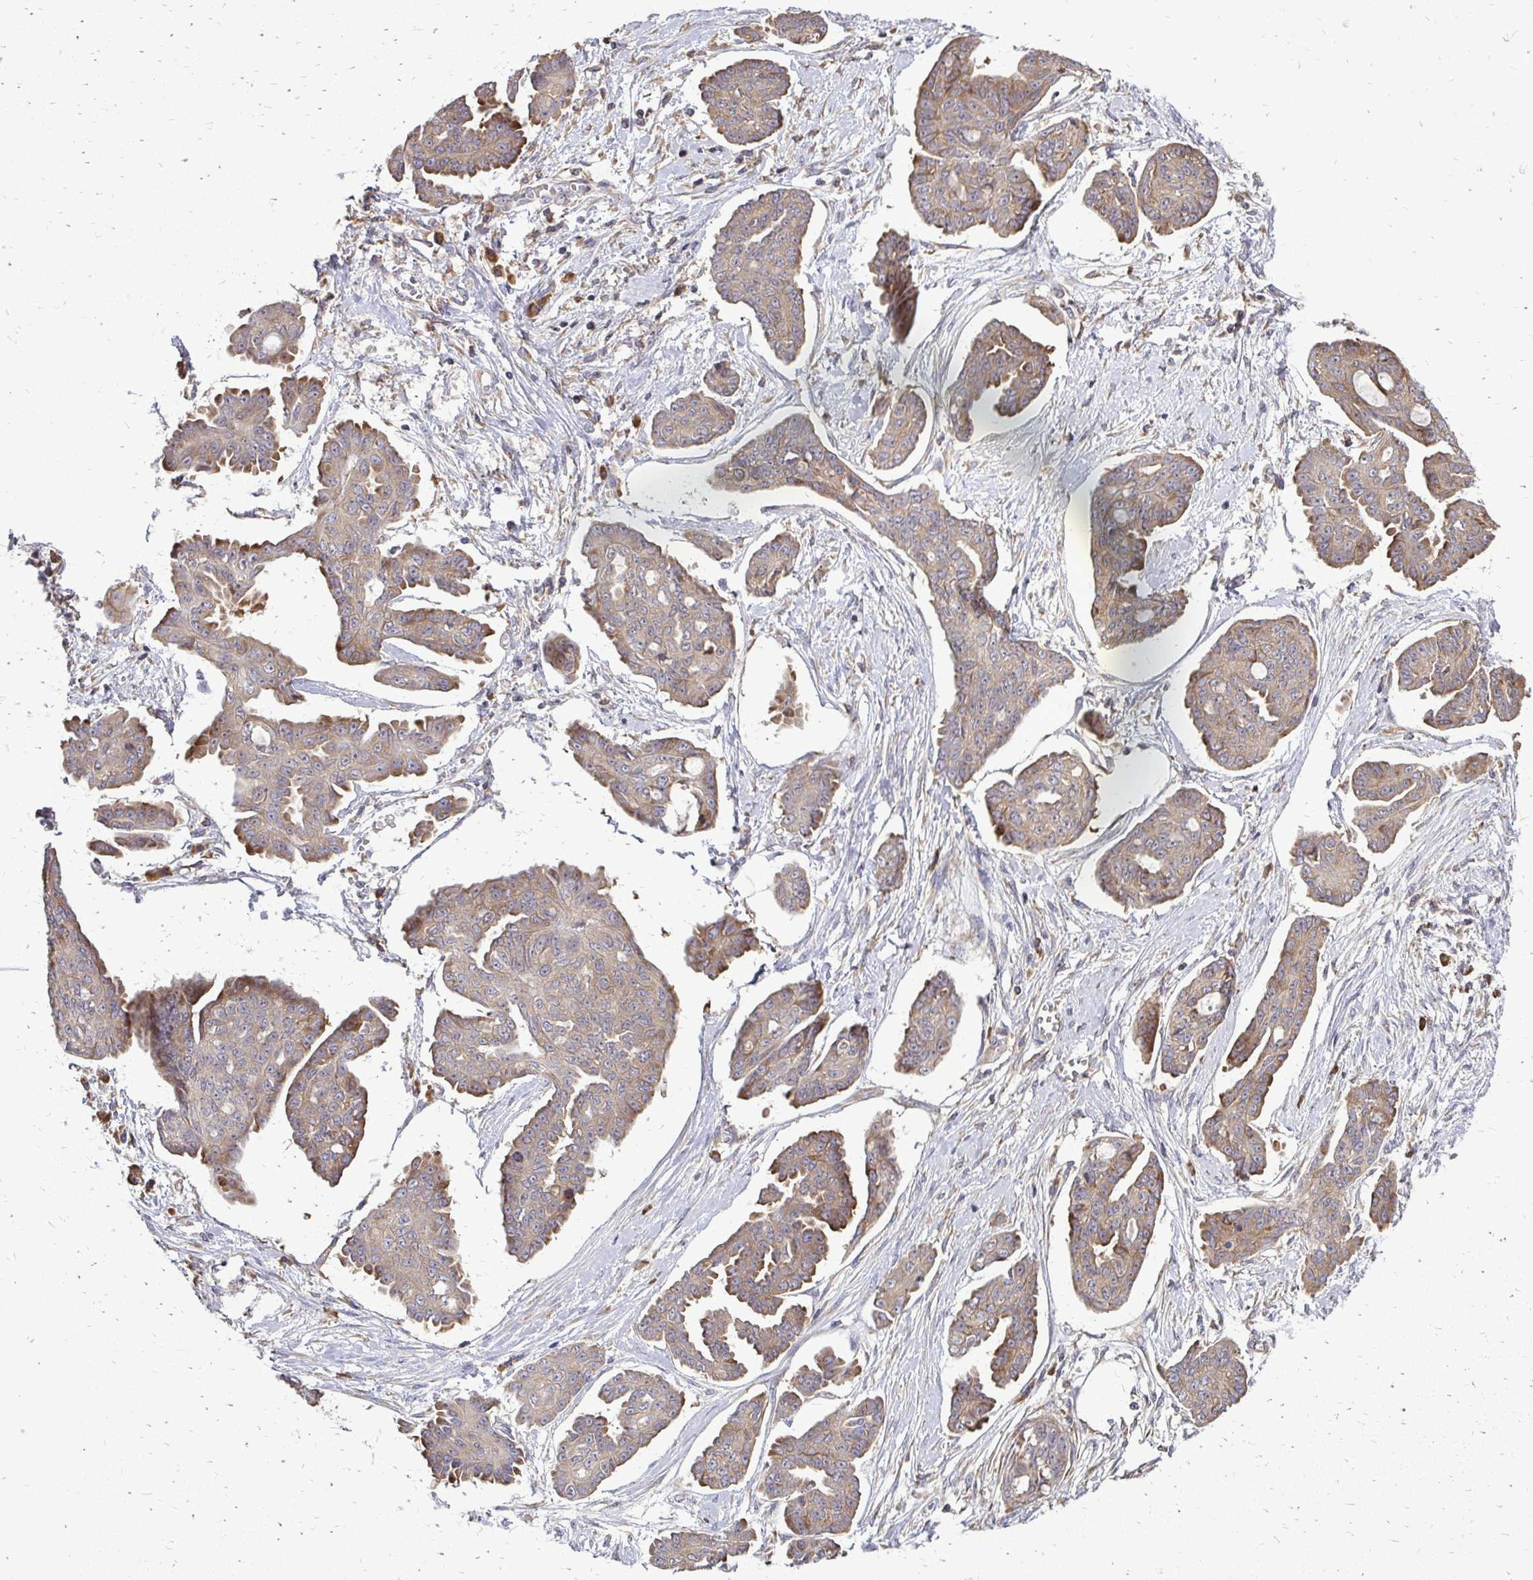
{"staining": {"intensity": "moderate", "quantity": ">75%", "location": "cytoplasmic/membranous"}, "tissue": "ovarian cancer", "cell_type": "Tumor cells", "image_type": "cancer", "snomed": [{"axis": "morphology", "description": "Cystadenocarcinoma, serous, NOS"}, {"axis": "topography", "description": "Ovary"}], "caption": "Protein staining of serous cystadenocarcinoma (ovarian) tissue displays moderate cytoplasmic/membranous expression in approximately >75% of tumor cells. (DAB = brown stain, brightfield microscopy at high magnification).", "gene": "RPS3", "patient": {"sex": "female", "age": 71}}